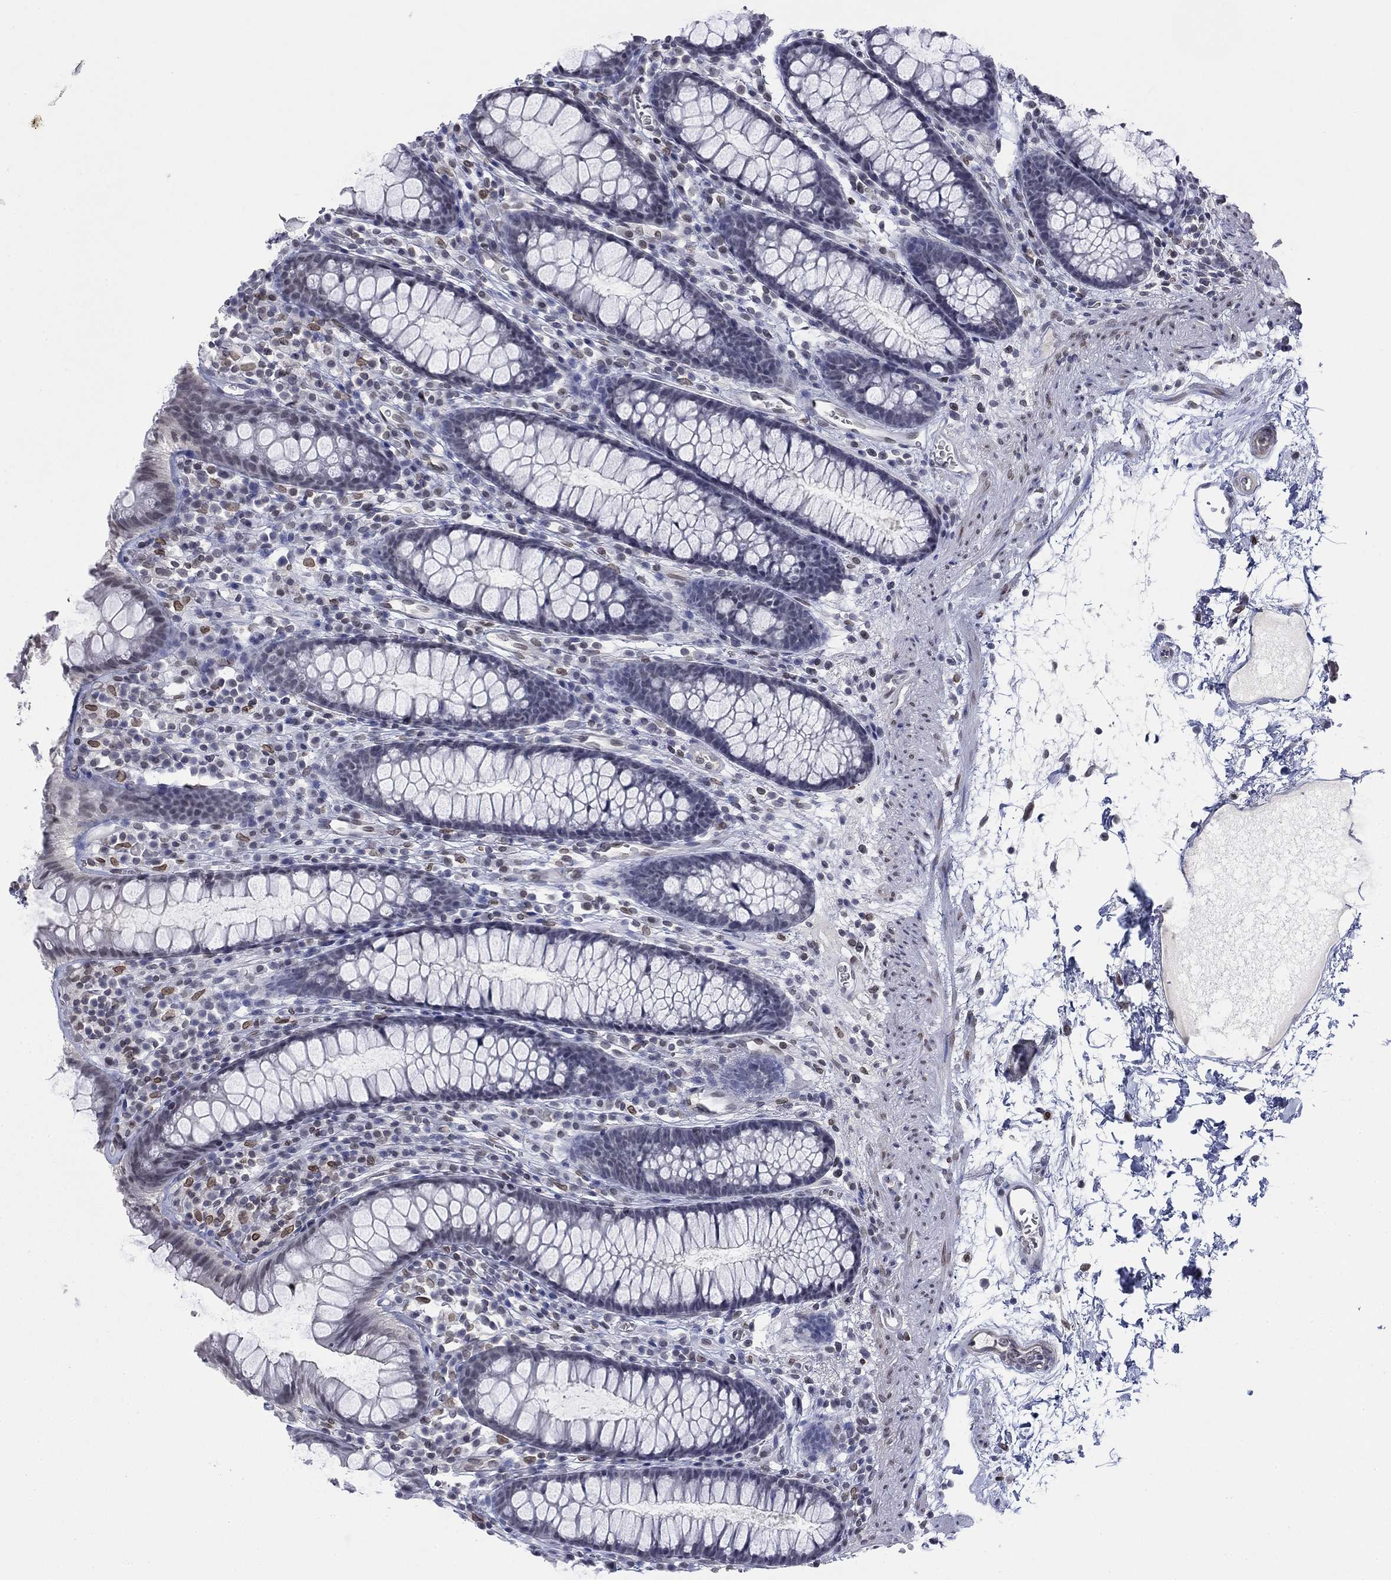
{"staining": {"intensity": "negative", "quantity": "none", "location": "none"}, "tissue": "colon", "cell_type": "Endothelial cells", "image_type": "normal", "snomed": [{"axis": "morphology", "description": "Normal tissue, NOS"}, {"axis": "topography", "description": "Colon"}], "caption": "IHC of unremarkable colon shows no positivity in endothelial cells.", "gene": "TOR1AIP1", "patient": {"sex": "male", "age": 76}}